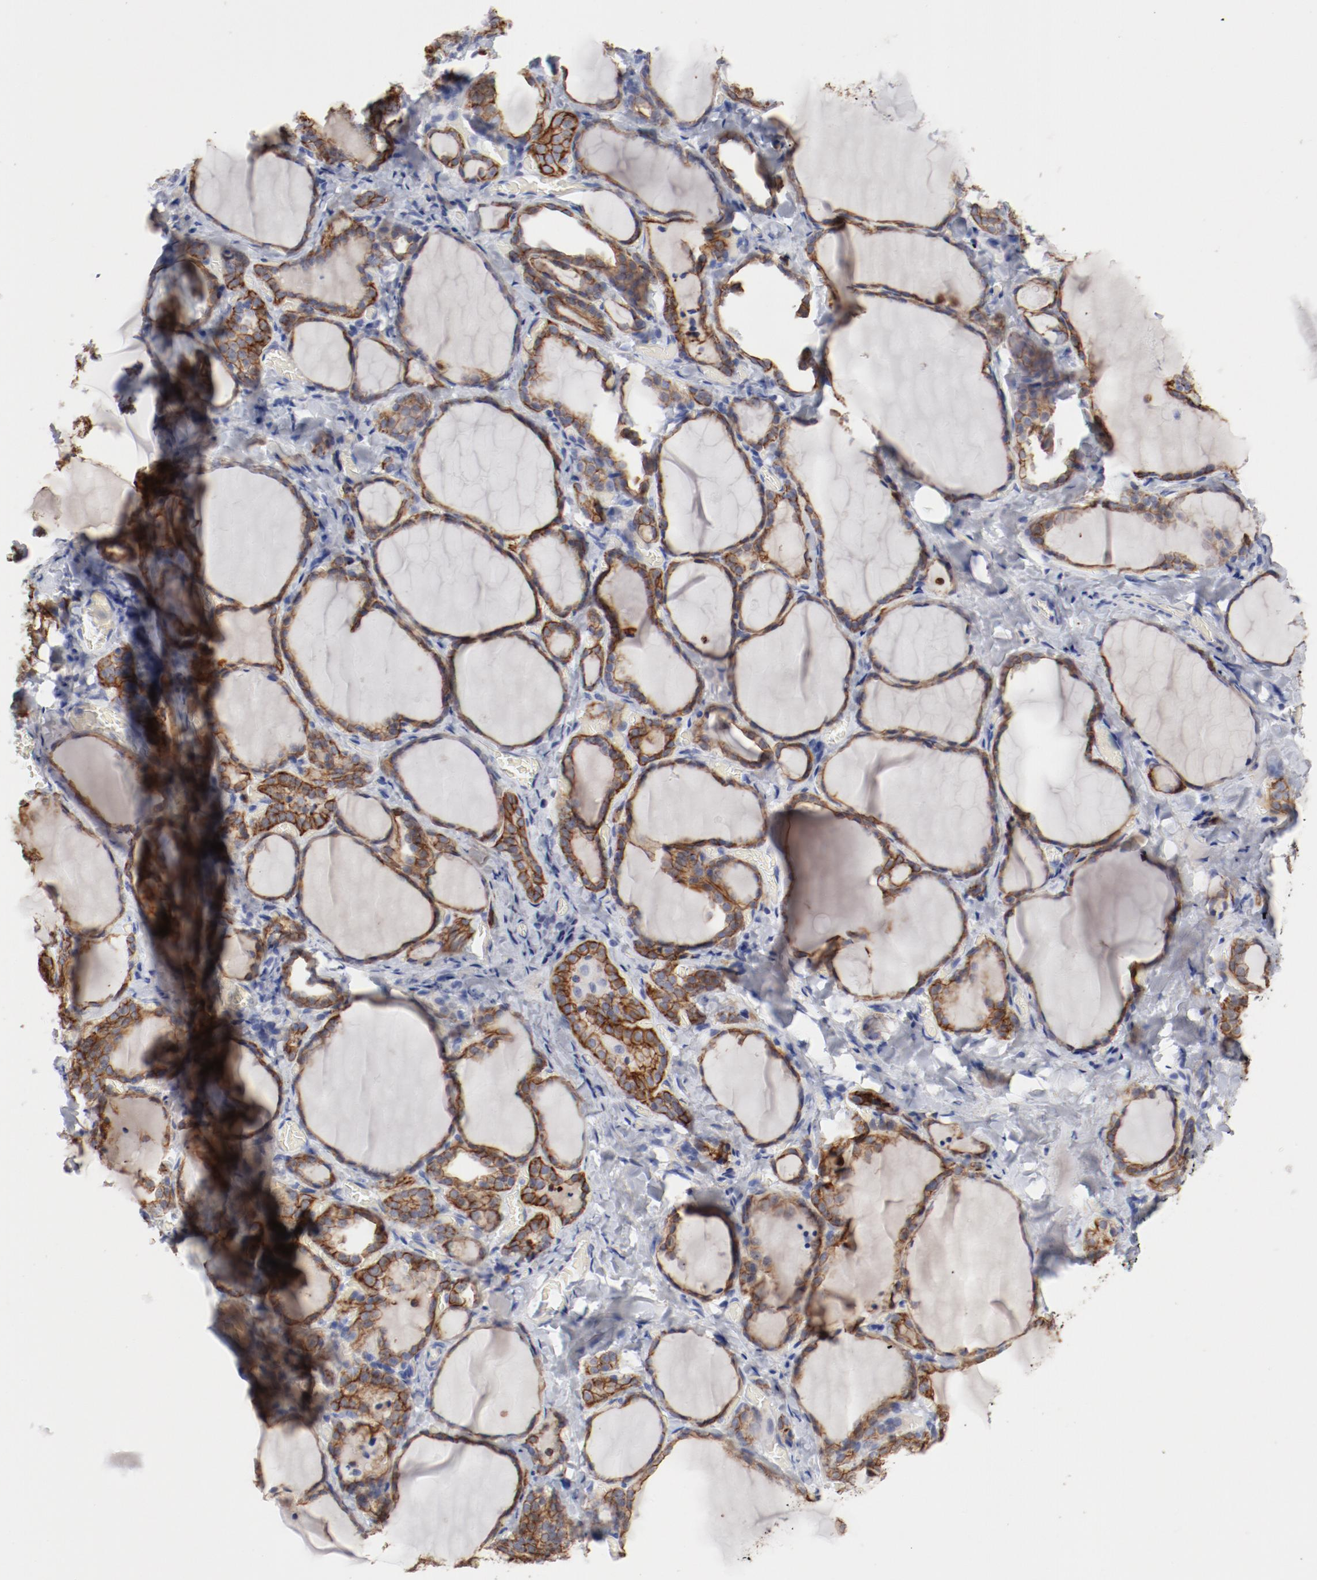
{"staining": {"intensity": "moderate", "quantity": ">75%", "location": "cytoplasmic/membranous"}, "tissue": "thyroid gland", "cell_type": "Glandular cells", "image_type": "normal", "snomed": [{"axis": "morphology", "description": "Normal tissue, NOS"}, {"axis": "morphology", "description": "Papillary adenocarcinoma, NOS"}, {"axis": "topography", "description": "Thyroid gland"}], "caption": "IHC of normal human thyroid gland displays medium levels of moderate cytoplasmic/membranous expression in approximately >75% of glandular cells. The staining is performed using DAB brown chromogen to label protein expression. The nuclei are counter-stained blue using hematoxylin.", "gene": "TSPAN6", "patient": {"sex": "female", "age": 30}}